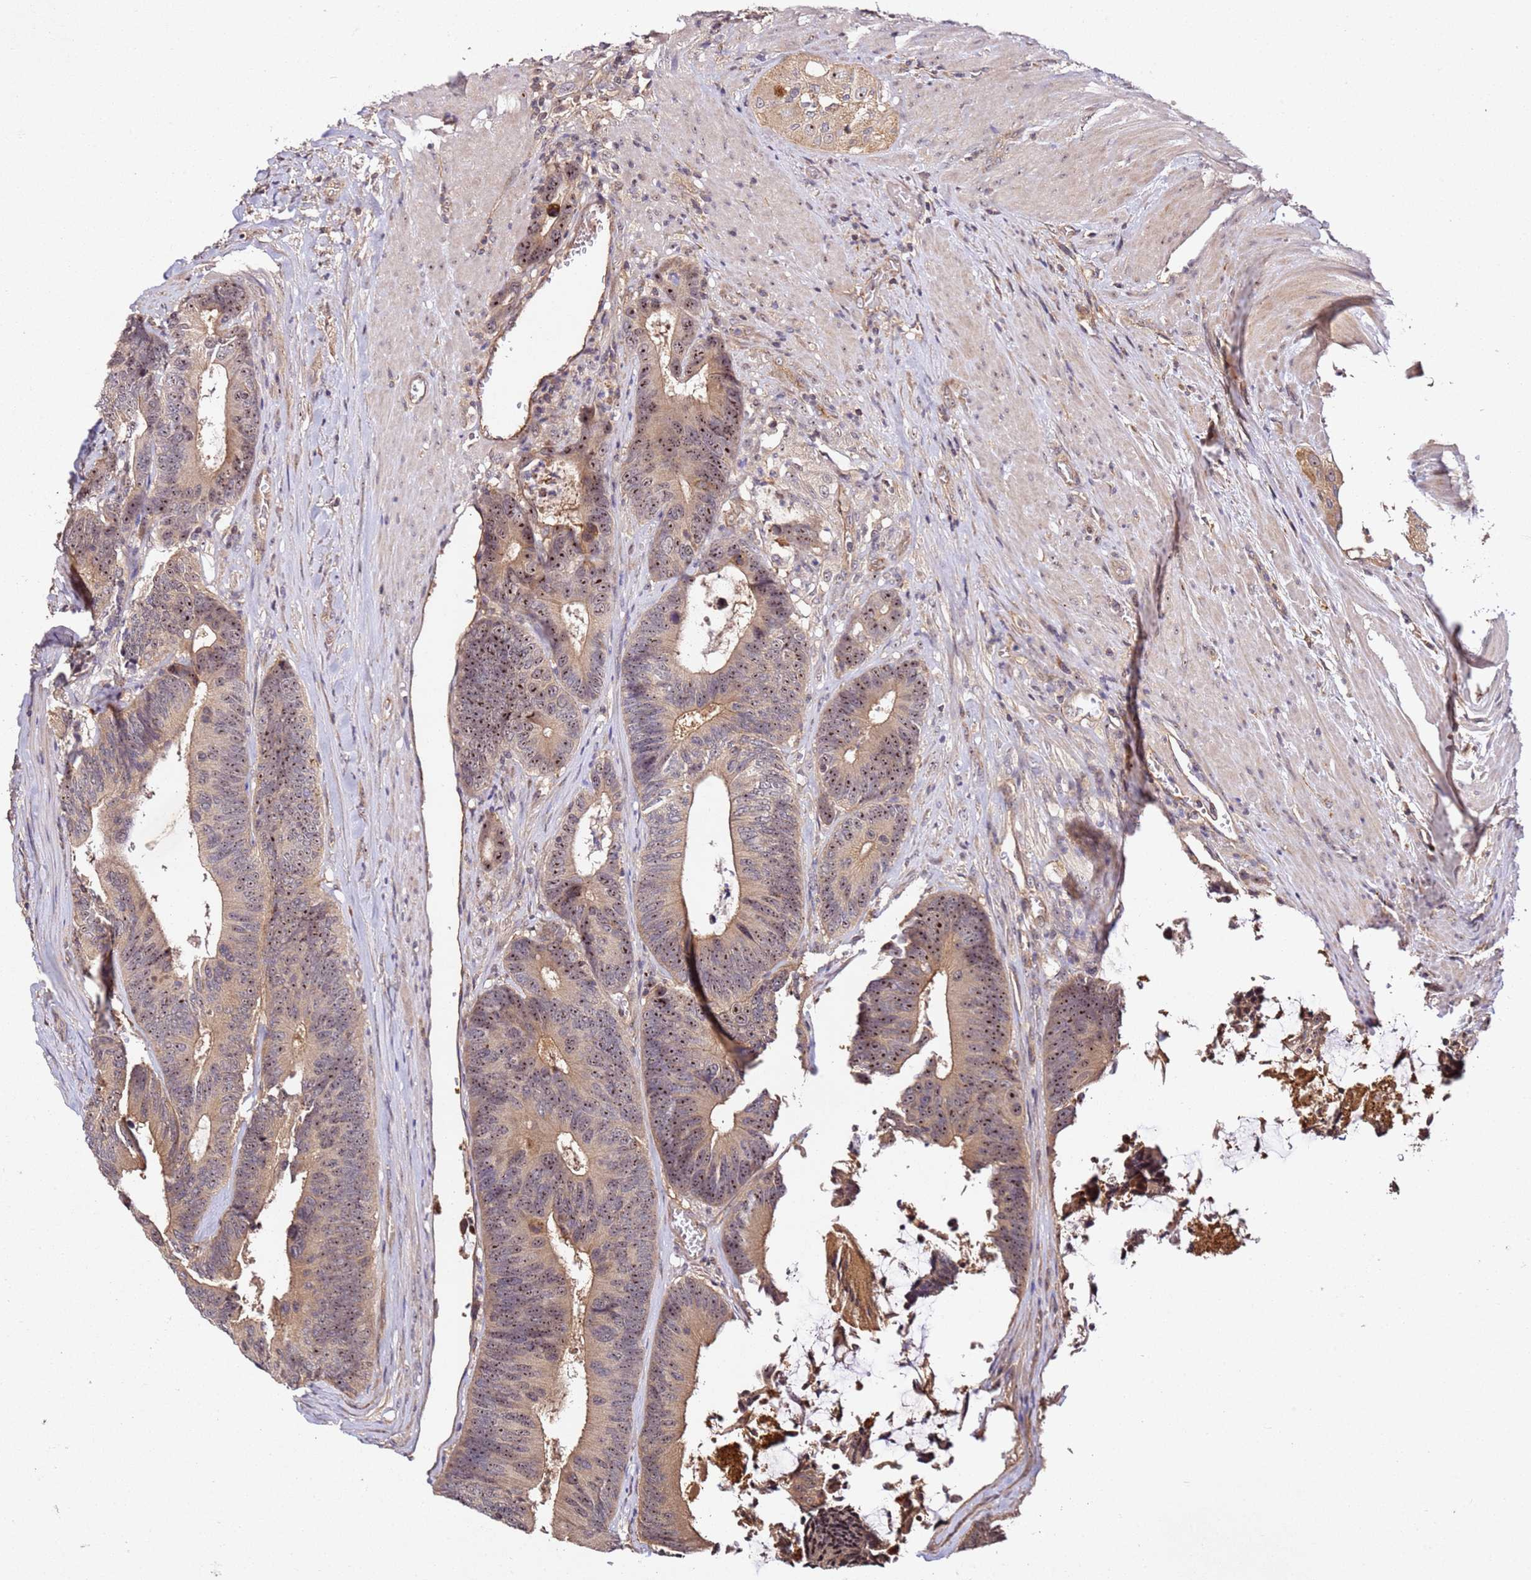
{"staining": {"intensity": "moderate", "quantity": ">75%", "location": "cytoplasmic/membranous,nuclear"}, "tissue": "colorectal cancer", "cell_type": "Tumor cells", "image_type": "cancer", "snomed": [{"axis": "morphology", "description": "Adenocarcinoma, NOS"}, {"axis": "topography", "description": "Colon"}], "caption": "Immunohistochemical staining of human colorectal adenocarcinoma shows medium levels of moderate cytoplasmic/membranous and nuclear staining in about >75% of tumor cells.", "gene": "DDX27", "patient": {"sex": "male", "age": 87}}